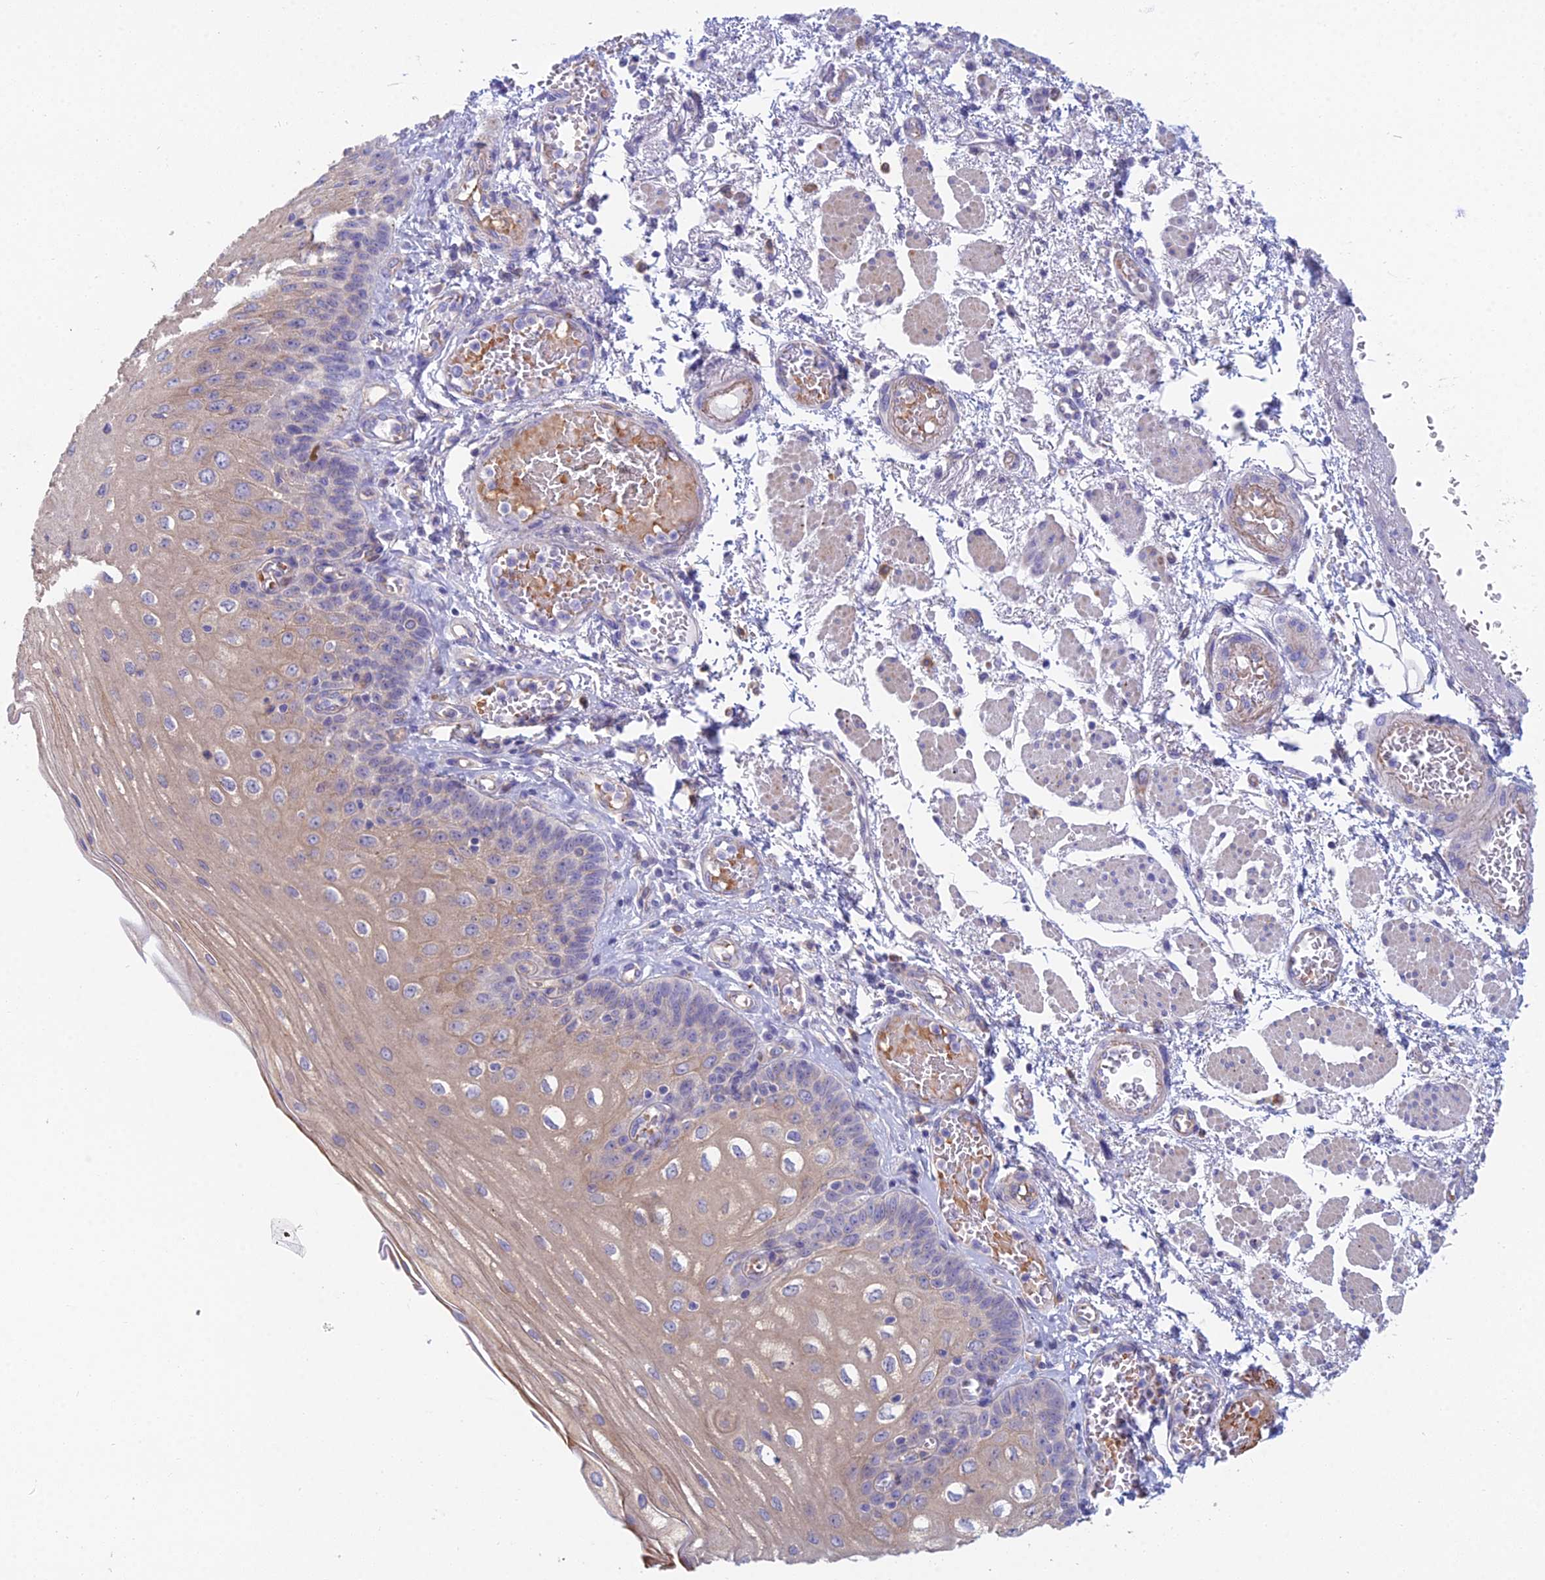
{"staining": {"intensity": "weak", "quantity": "<25%", "location": "cytoplasmic/membranous"}, "tissue": "esophagus", "cell_type": "Squamous epithelial cells", "image_type": "normal", "snomed": [{"axis": "morphology", "description": "Normal tissue, NOS"}, {"axis": "topography", "description": "Esophagus"}], "caption": "An immunohistochemistry (IHC) image of unremarkable esophagus is shown. There is no staining in squamous epithelial cells of esophagus.", "gene": "ZNF564", "patient": {"sex": "male", "age": 81}}